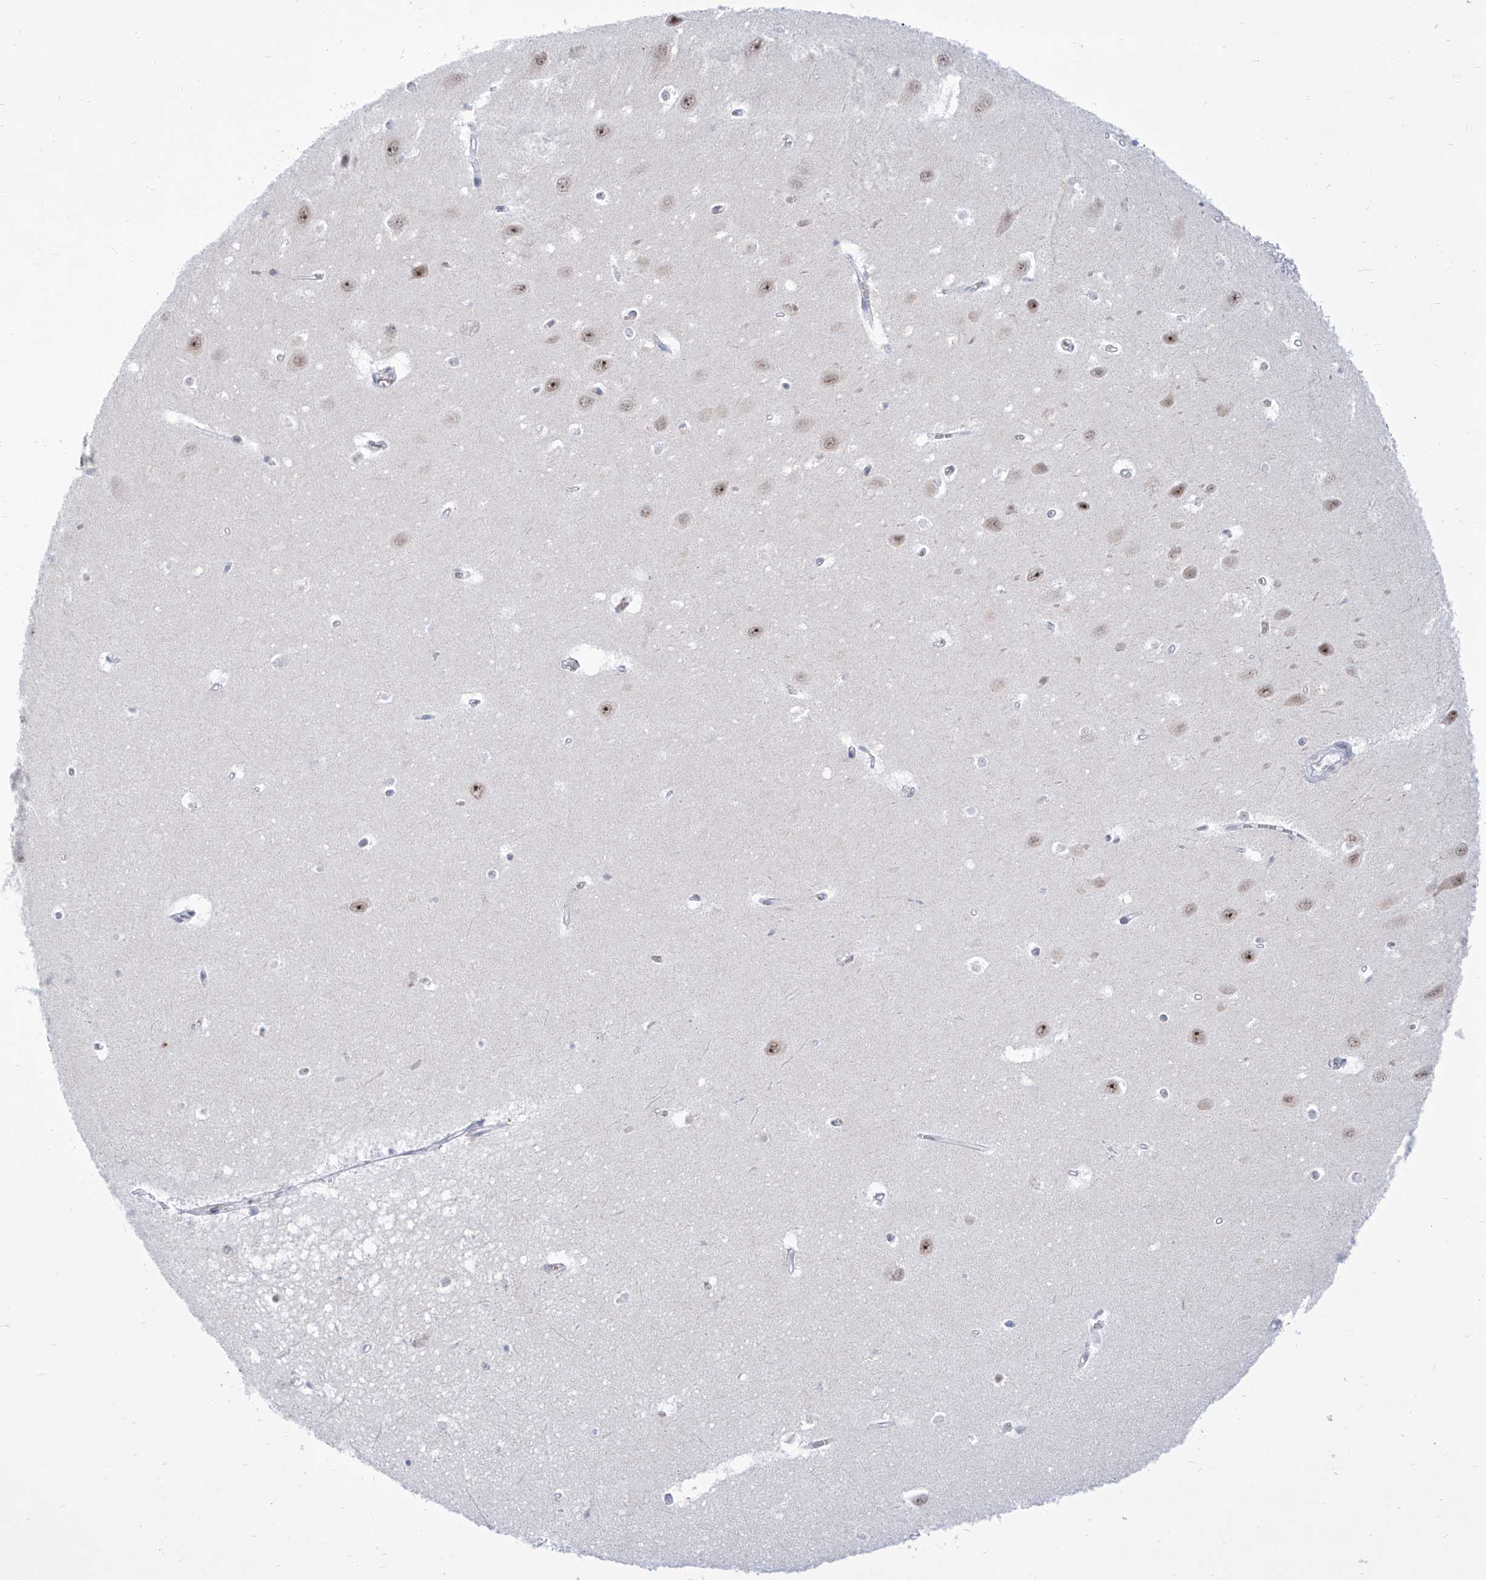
{"staining": {"intensity": "negative", "quantity": "none", "location": "none"}, "tissue": "hippocampus", "cell_type": "Glial cells", "image_type": "normal", "snomed": [{"axis": "morphology", "description": "Normal tissue, NOS"}, {"axis": "topography", "description": "Hippocampus"}], "caption": "The micrograph exhibits no significant staining in glial cells of hippocampus.", "gene": "SART1", "patient": {"sex": "female", "age": 64}}